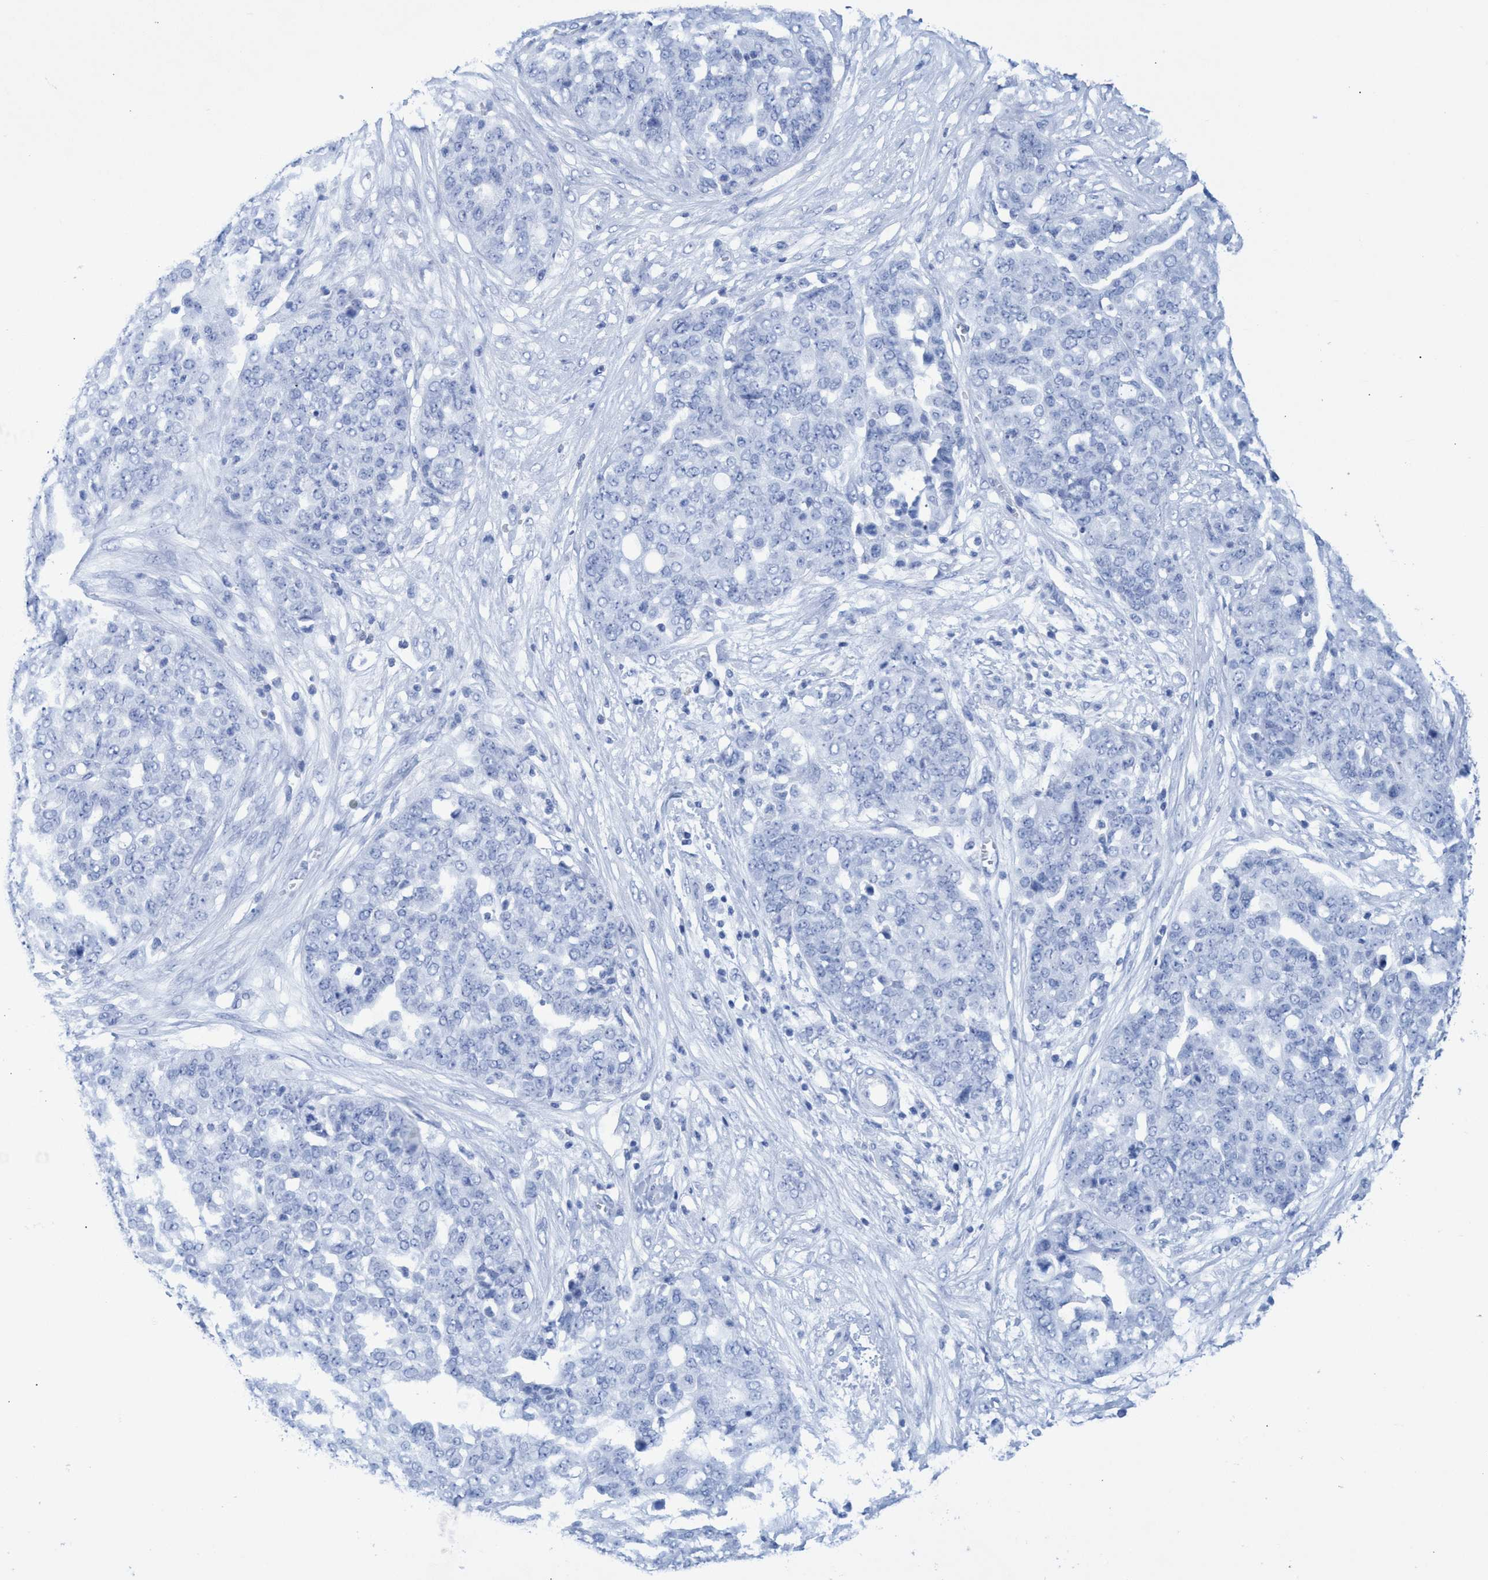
{"staining": {"intensity": "negative", "quantity": "none", "location": "none"}, "tissue": "ovarian cancer", "cell_type": "Tumor cells", "image_type": "cancer", "snomed": [{"axis": "morphology", "description": "Cystadenocarcinoma, serous, NOS"}, {"axis": "topography", "description": "Soft tissue"}, {"axis": "topography", "description": "Ovary"}], "caption": "DAB (3,3'-diaminobenzidine) immunohistochemical staining of human serous cystadenocarcinoma (ovarian) reveals no significant expression in tumor cells. (Stains: DAB (3,3'-diaminobenzidine) immunohistochemistry with hematoxylin counter stain, Microscopy: brightfield microscopy at high magnification).", "gene": "INSL6", "patient": {"sex": "female", "age": 57}}